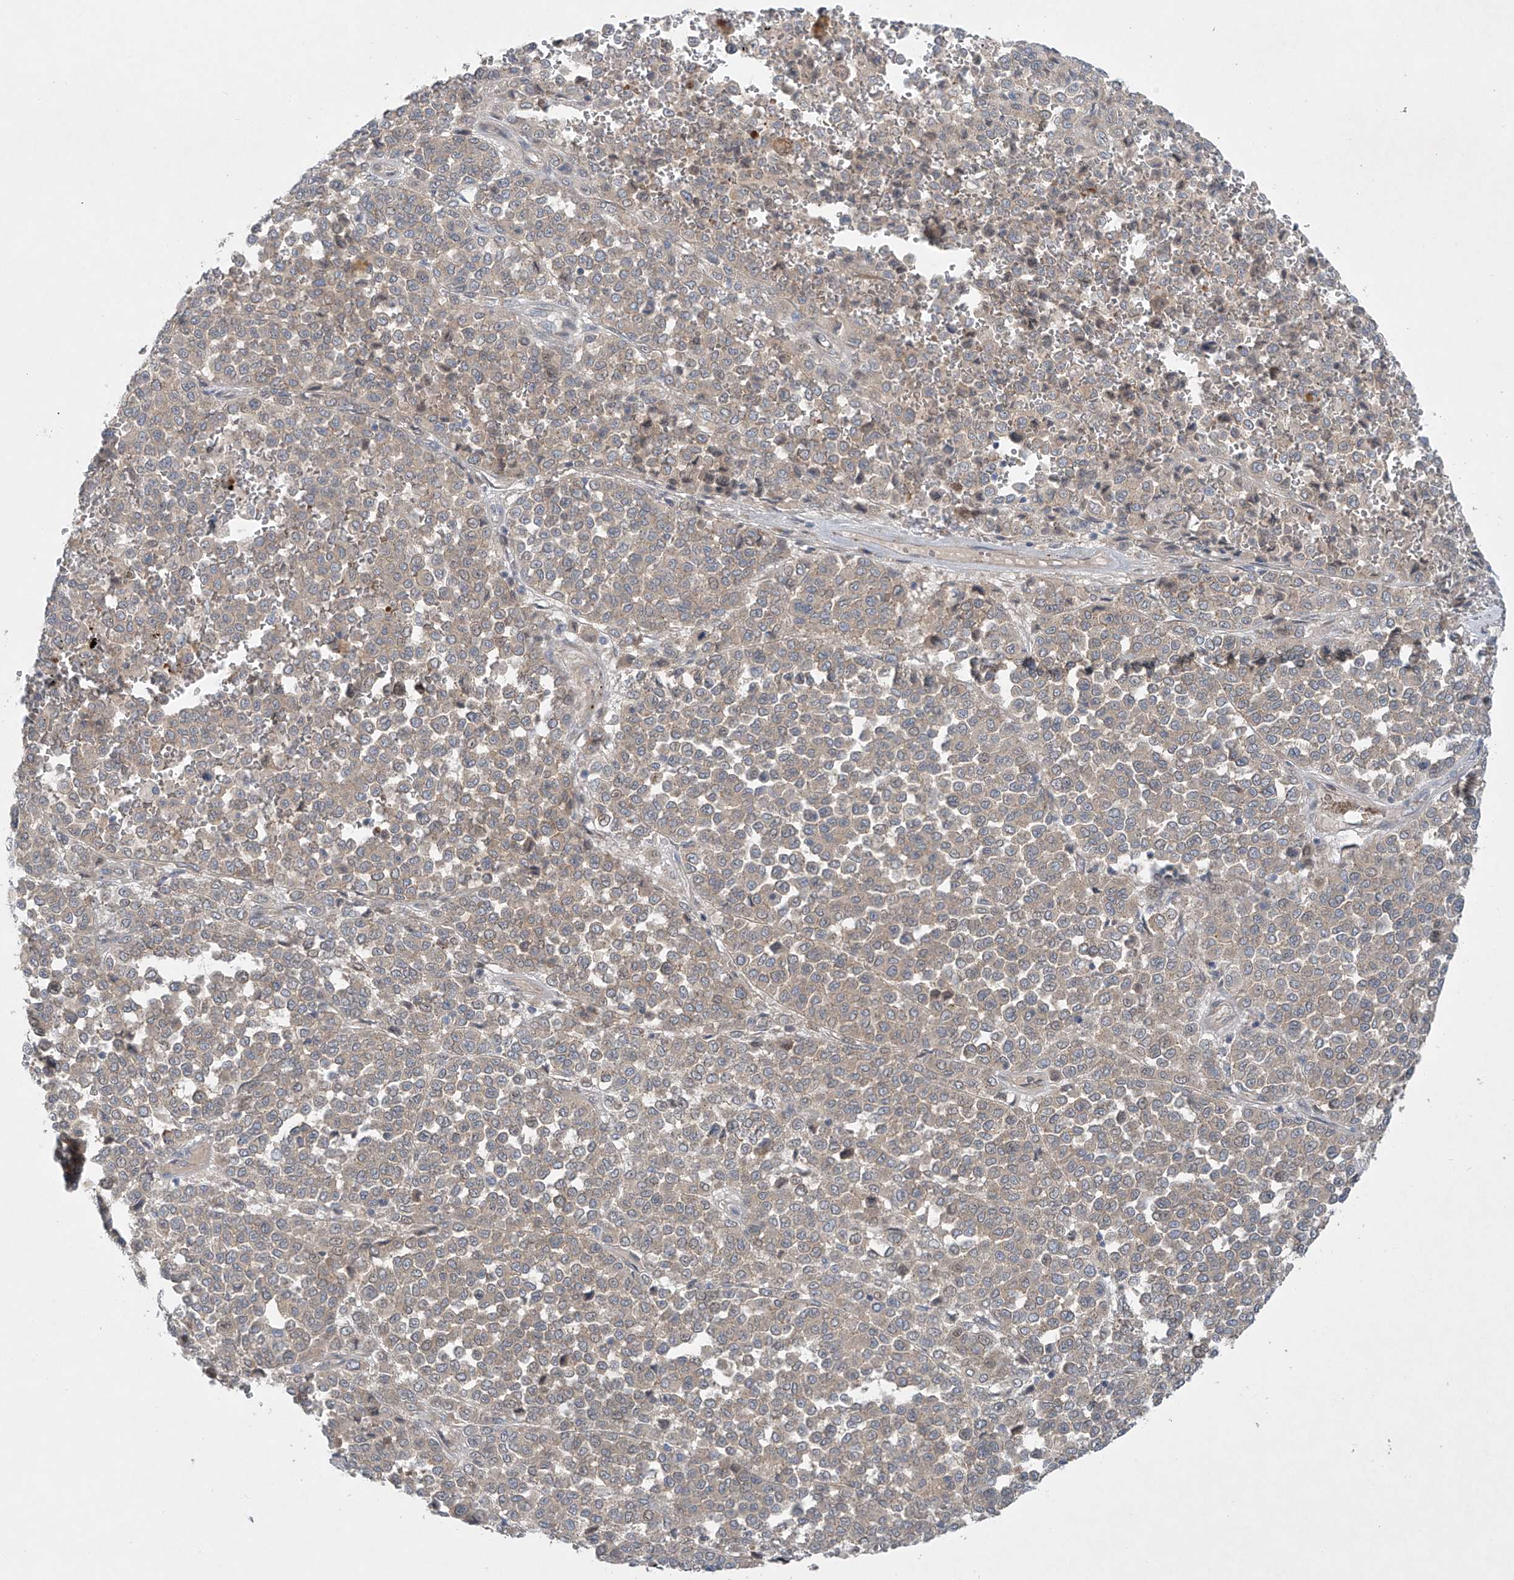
{"staining": {"intensity": "weak", "quantity": ">75%", "location": "cytoplasmic/membranous"}, "tissue": "melanoma", "cell_type": "Tumor cells", "image_type": "cancer", "snomed": [{"axis": "morphology", "description": "Malignant melanoma, Metastatic site"}, {"axis": "topography", "description": "Pancreas"}], "caption": "The image shows immunohistochemical staining of melanoma. There is weak cytoplasmic/membranous positivity is seen in approximately >75% of tumor cells. (Stains: DAB (3,3'-diaminobenzidine) in brown, nuclei in blue, Microscopy: brightfield microscopy at high magnification).", "gene": "TJAP1", "patient": {"sex": "female", "age": 30}}